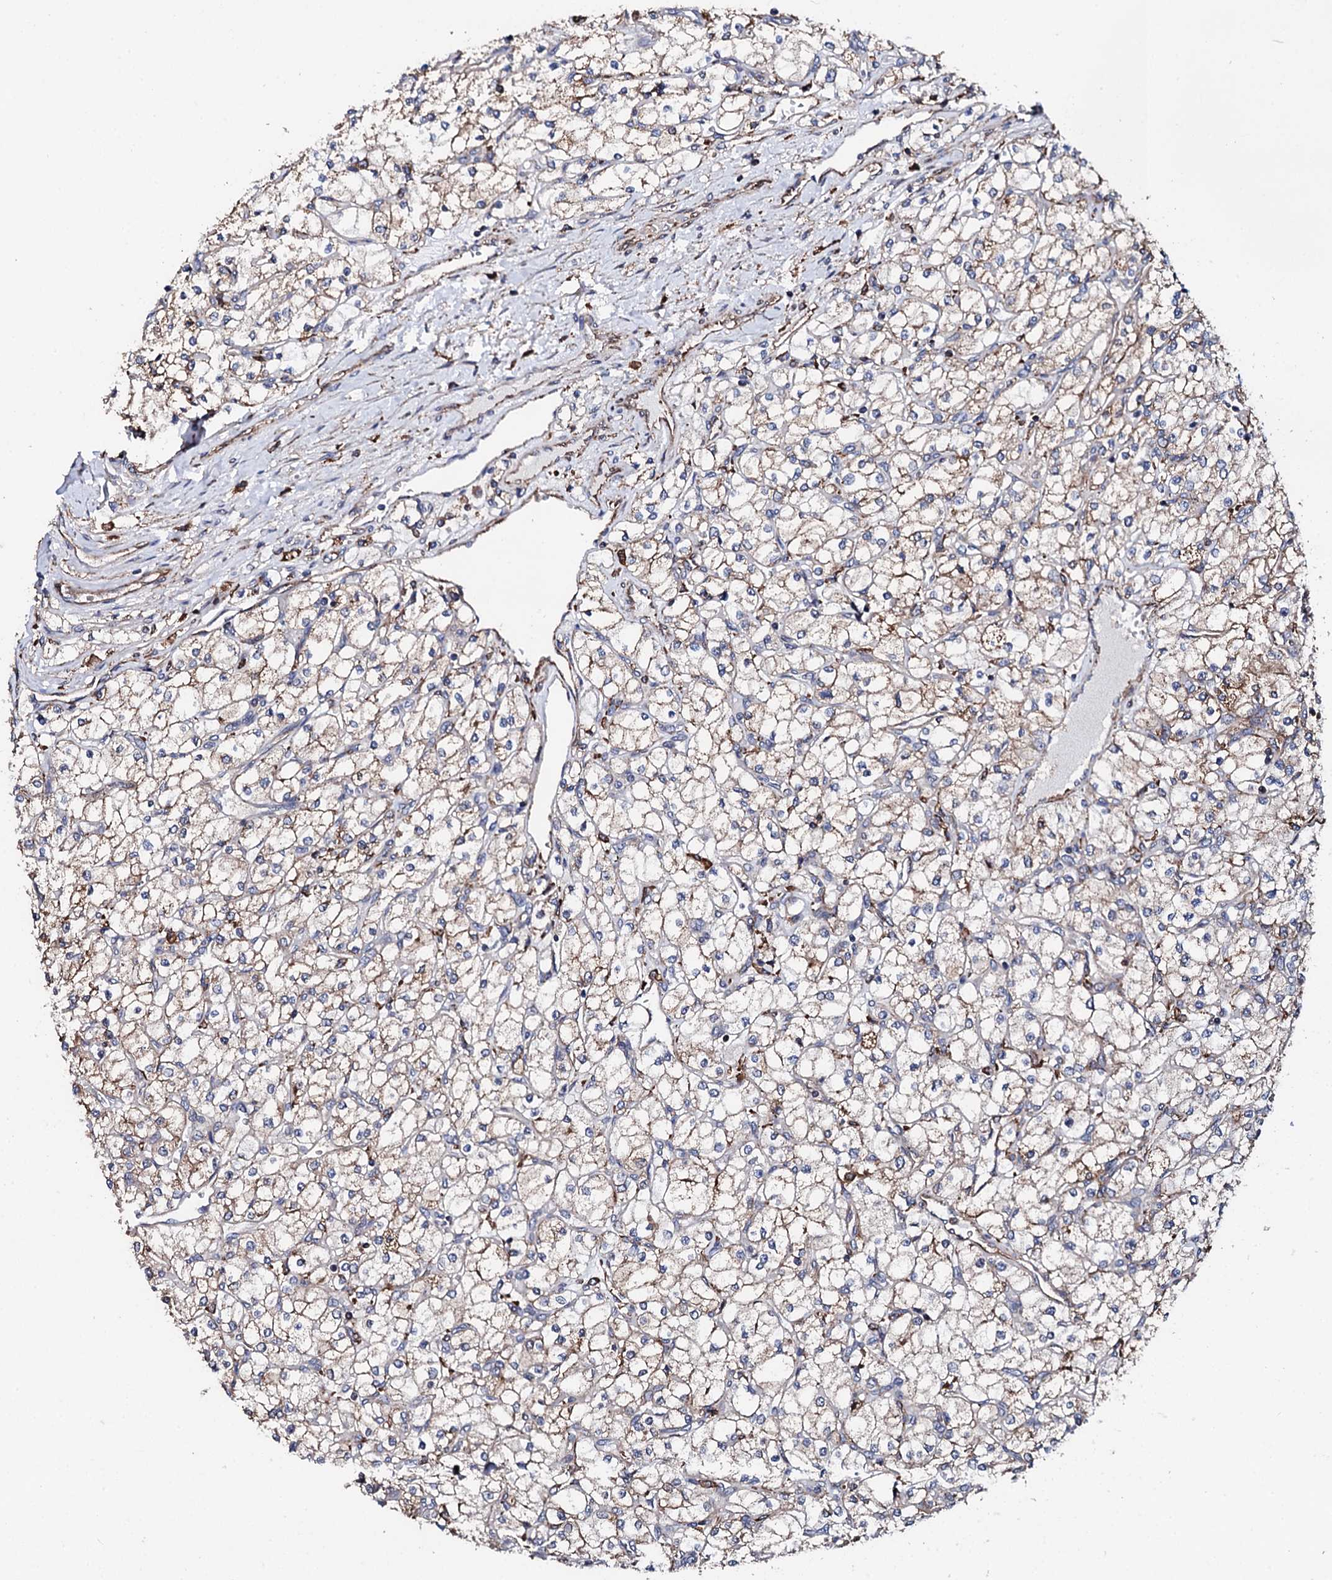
{"staining": {"intensity": "weak", "quantity": "25%-75%", "location": "cytoplasmic/membranous"}, "tissue": "renal cancer", "cell_type": "Tumor cells", "image_type": "cancer", "snomed": [{"axis": "morphology", "description": "Adenocarcinoma, NOS"}, {"axis": "topography", "description": "Kidney"}], "caption": "Renal cancer (adenocarcinoma) was stained to show a protein in brown. There is low levels of weak cytoplasmic/membranous positivity in approximately 25%-75% of tumor cells.", "gene": "EDC3", "patient": {"sex": "male", "age": 80}}